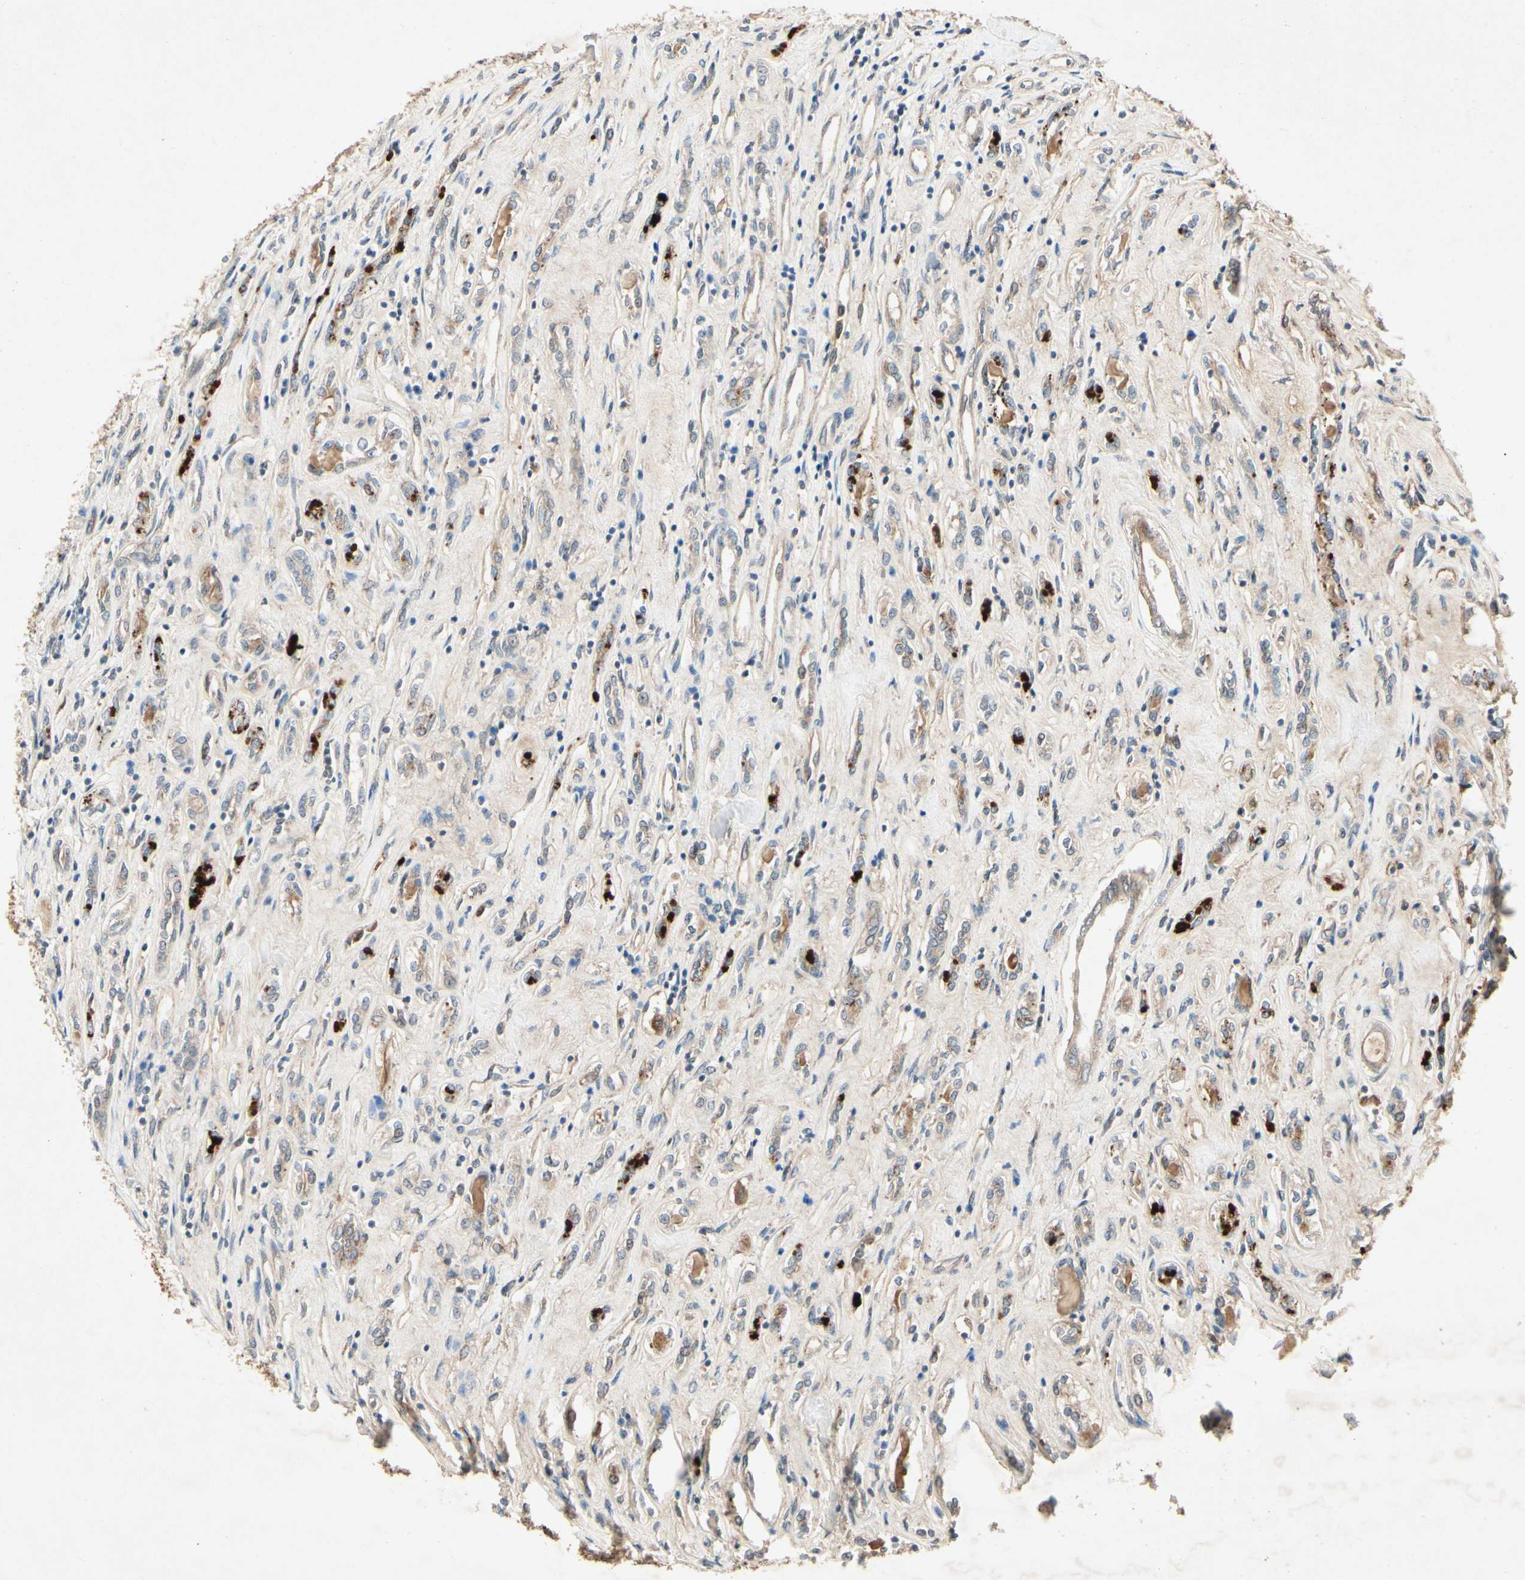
{"staining": {"intensity": "weak", "quantity": "25%-75%", "location": "cytoplasmic/membranous"}, "tissue": "renal cancer", "cell_type": "Tumor cells", "image_type": "cancer", "snomed": [{"axis": "morphology", "description": "Adenocarcinoma, NOS"}, {"axis": "topography", "description": "Kidney"}], "caption": "A high-resolution image shows immunohistochemistry staining of renal cancer (adenocarcinoma), which shows weak cytoplasmic/membranous positivity in approximately 25%-75% of tumor cells.", "gene": "RNF14", "patient": {"sex": "female", "age": 70}}